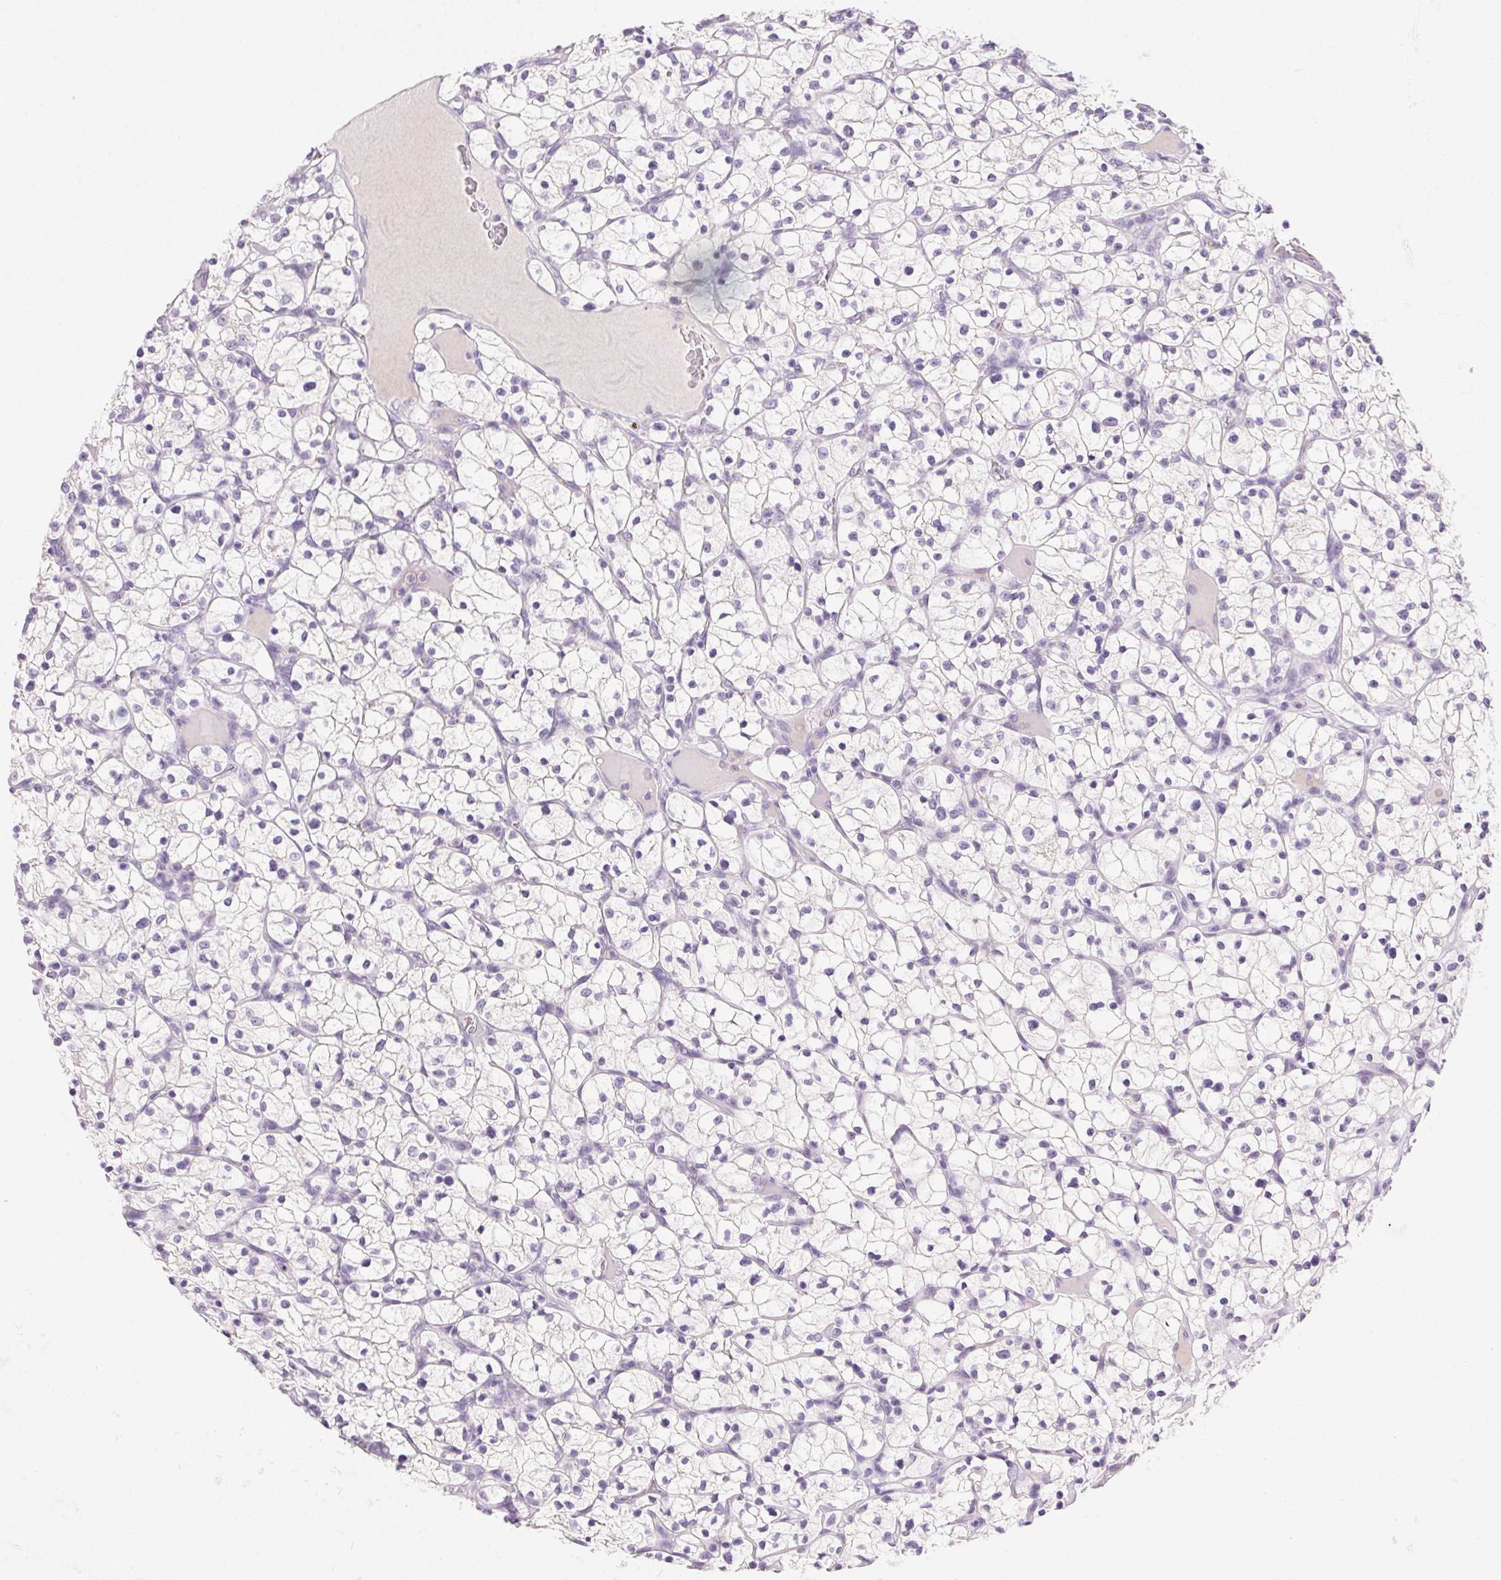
{"staining": {"intensity": "negative", "quantity": "none", "location": "none"}, "tissue": "renal cancer", "cell_type": "Tumor cells", "image_type": "cancer", "snomed": [{"axis": "morphology", "description": "Adenocarcinoma, NOS"}, {"axis": "topography", "description": "Kidney"}], "caption": "Immunohistochemistry (IHC) micrograph of neoplastic tissue: human adenocarcinoma (renal) stained with DAB (3,3'-diaminobenzidine) exhibits no significant protein expression in tumor cells.", "gene": "CLDN10", "patient": {"sex": "female", "age": 64}}